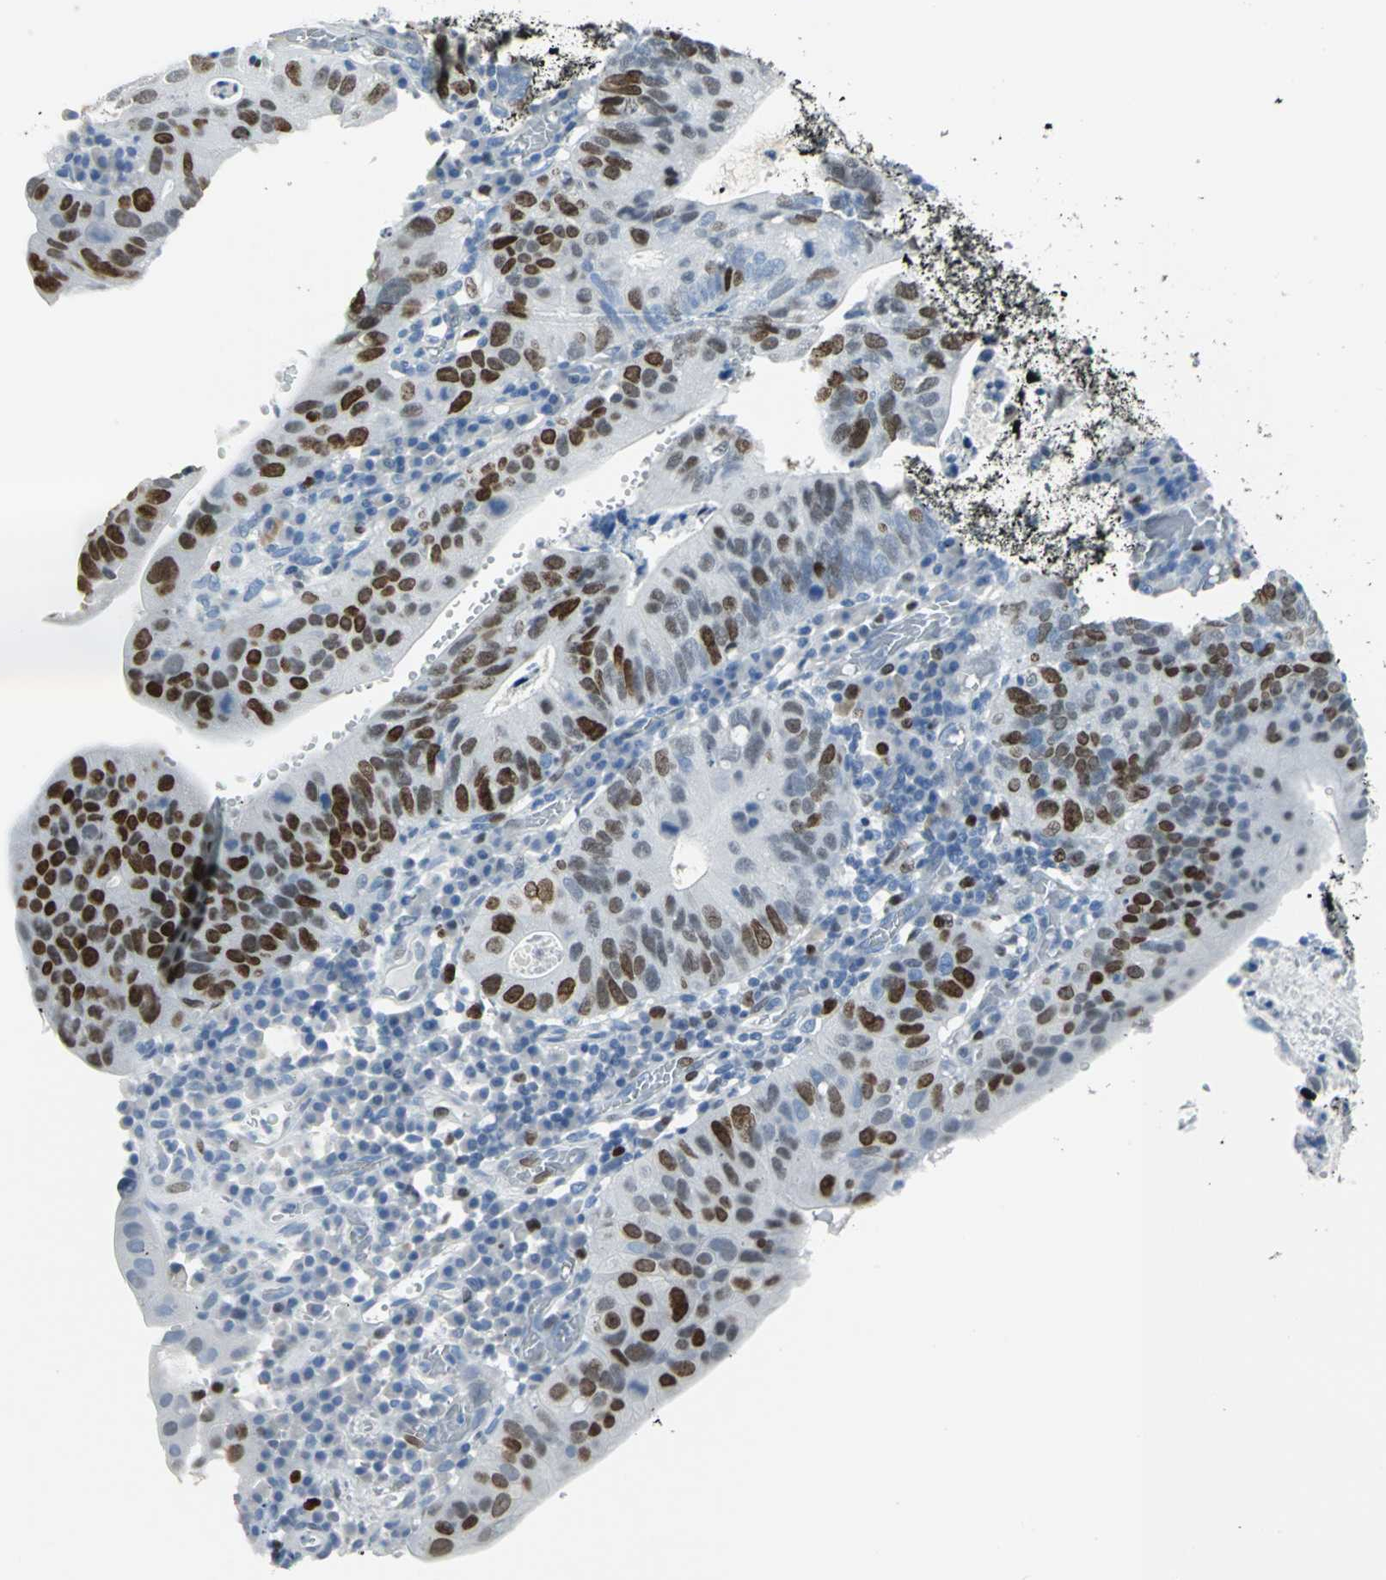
{"staining": {"intensity": "strong", "quantity": ">75%", "location": "nuclear"}, "tissue": "stomach cancer", "cell_type": "Tumor cells", "image_type": "cancer", "snomed": [{"axis": "morphology", "description": "Adenocarcinoma, NOS"}, {"axis": "topography", "description": "Stomach"}], "caption": "High-magnification brightfield microscopy of stomach cancer (adenocarcinoma) stained with DAB (3,3'-diaminobenzidine) (brown) and counterstained with hematoxylin (blue). tumor cells exhibit strong nuclear positivity is seen in approximately>75% of cells.", "gene": "MCM3", "patient": {"sex": "male", "age": 59}}